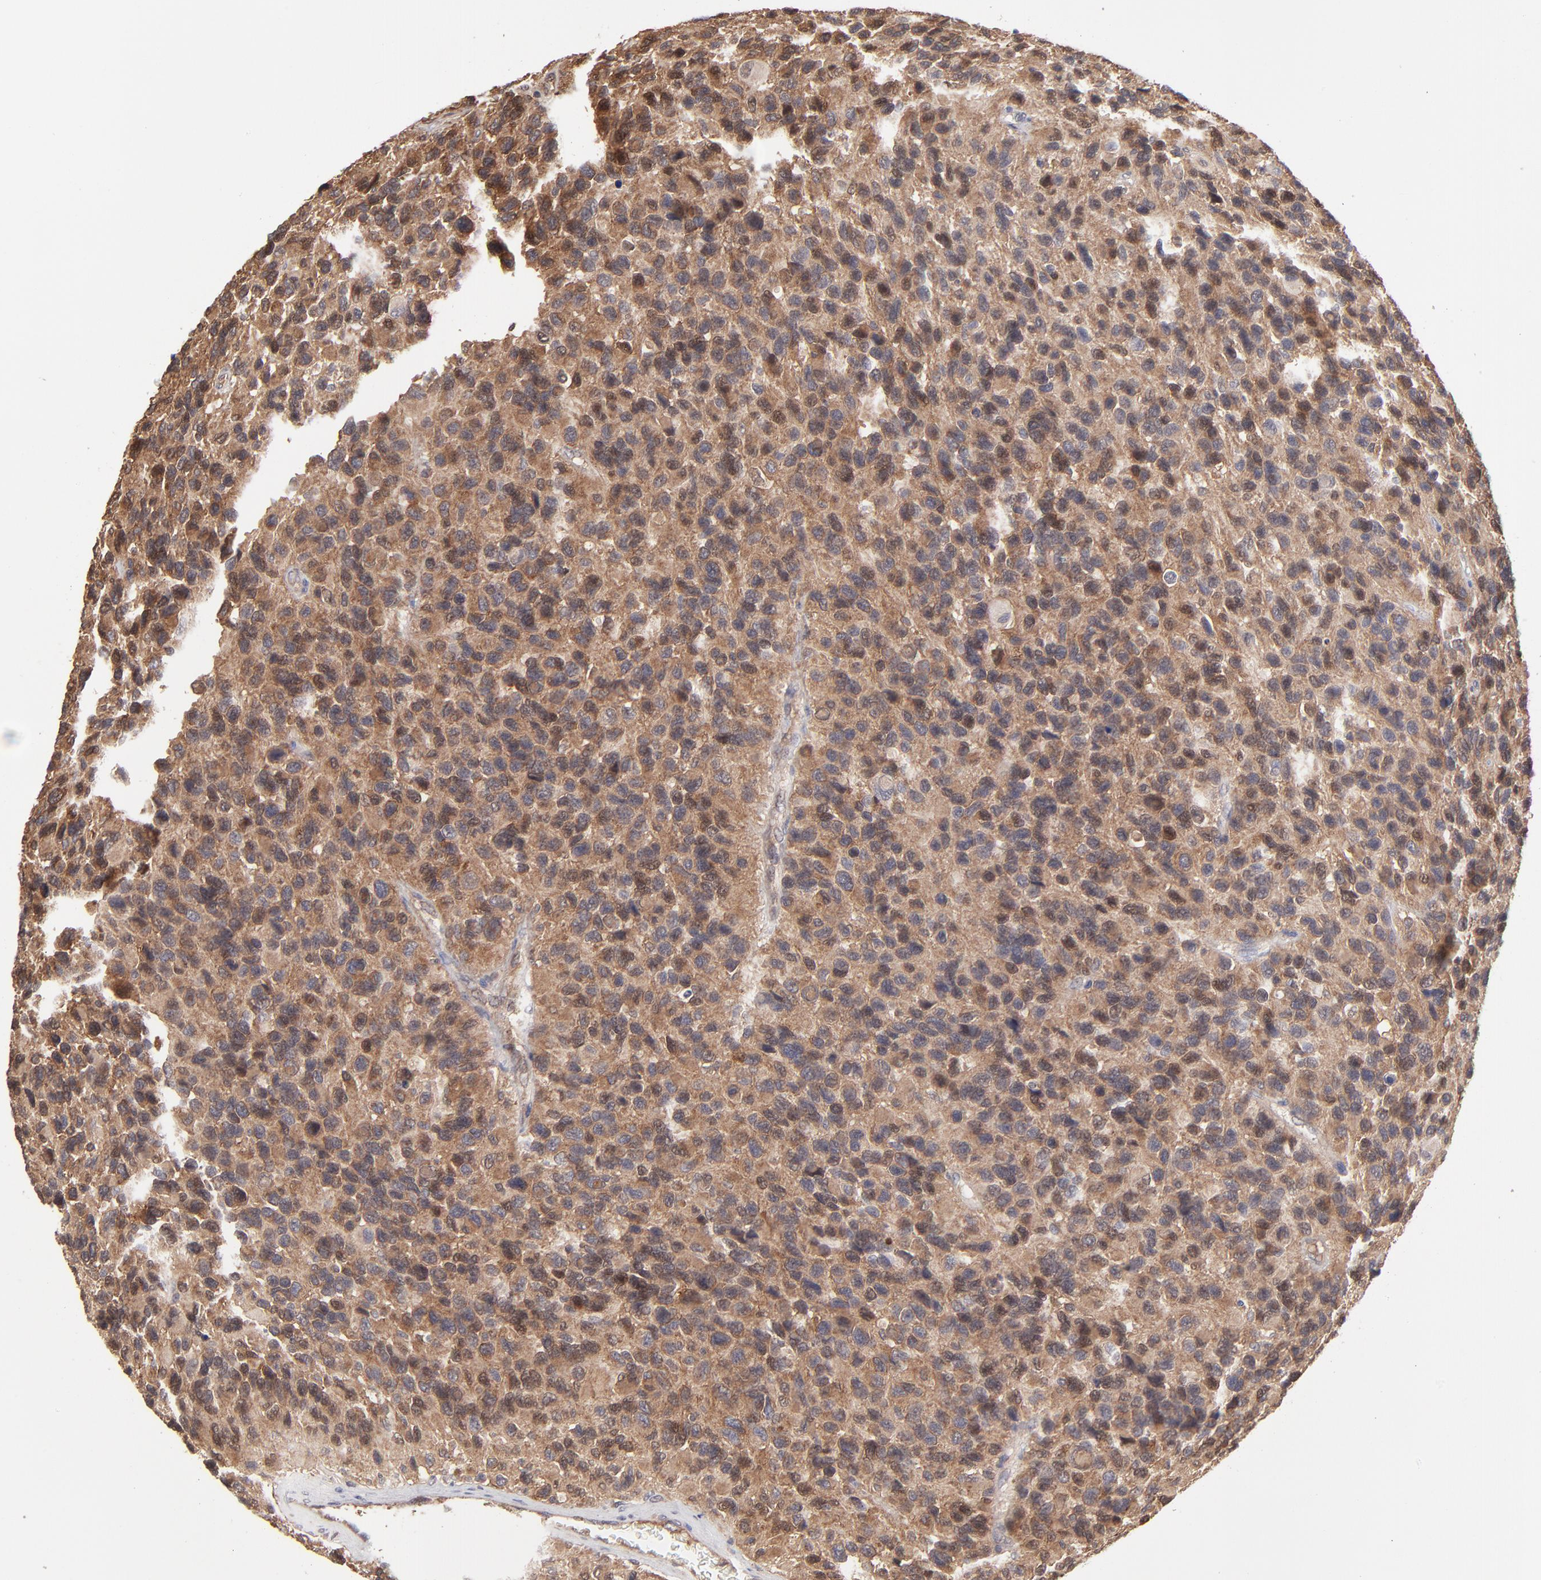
{"staining": {"intensity": "moderate", "quantity": ">75%", "location": "cytoplasmic/membranous"}, "tissue": "glioma", "cell_type": "Tumor cells", "image_type": "cancer", "snomed": [{"axis": "morphology", "description": "Glioma, malignant, High grade"}, {"axis": "topography", "description": "Brain"}], "caption": "High-grade glioma (malignant) tissue displays moderate cytoplasmic/membranous expression in approximately >75% of tumor cells, visualized by immunohistochemistry.", "gene": "GART", "patient": {"sex": "male", "age": 77}}